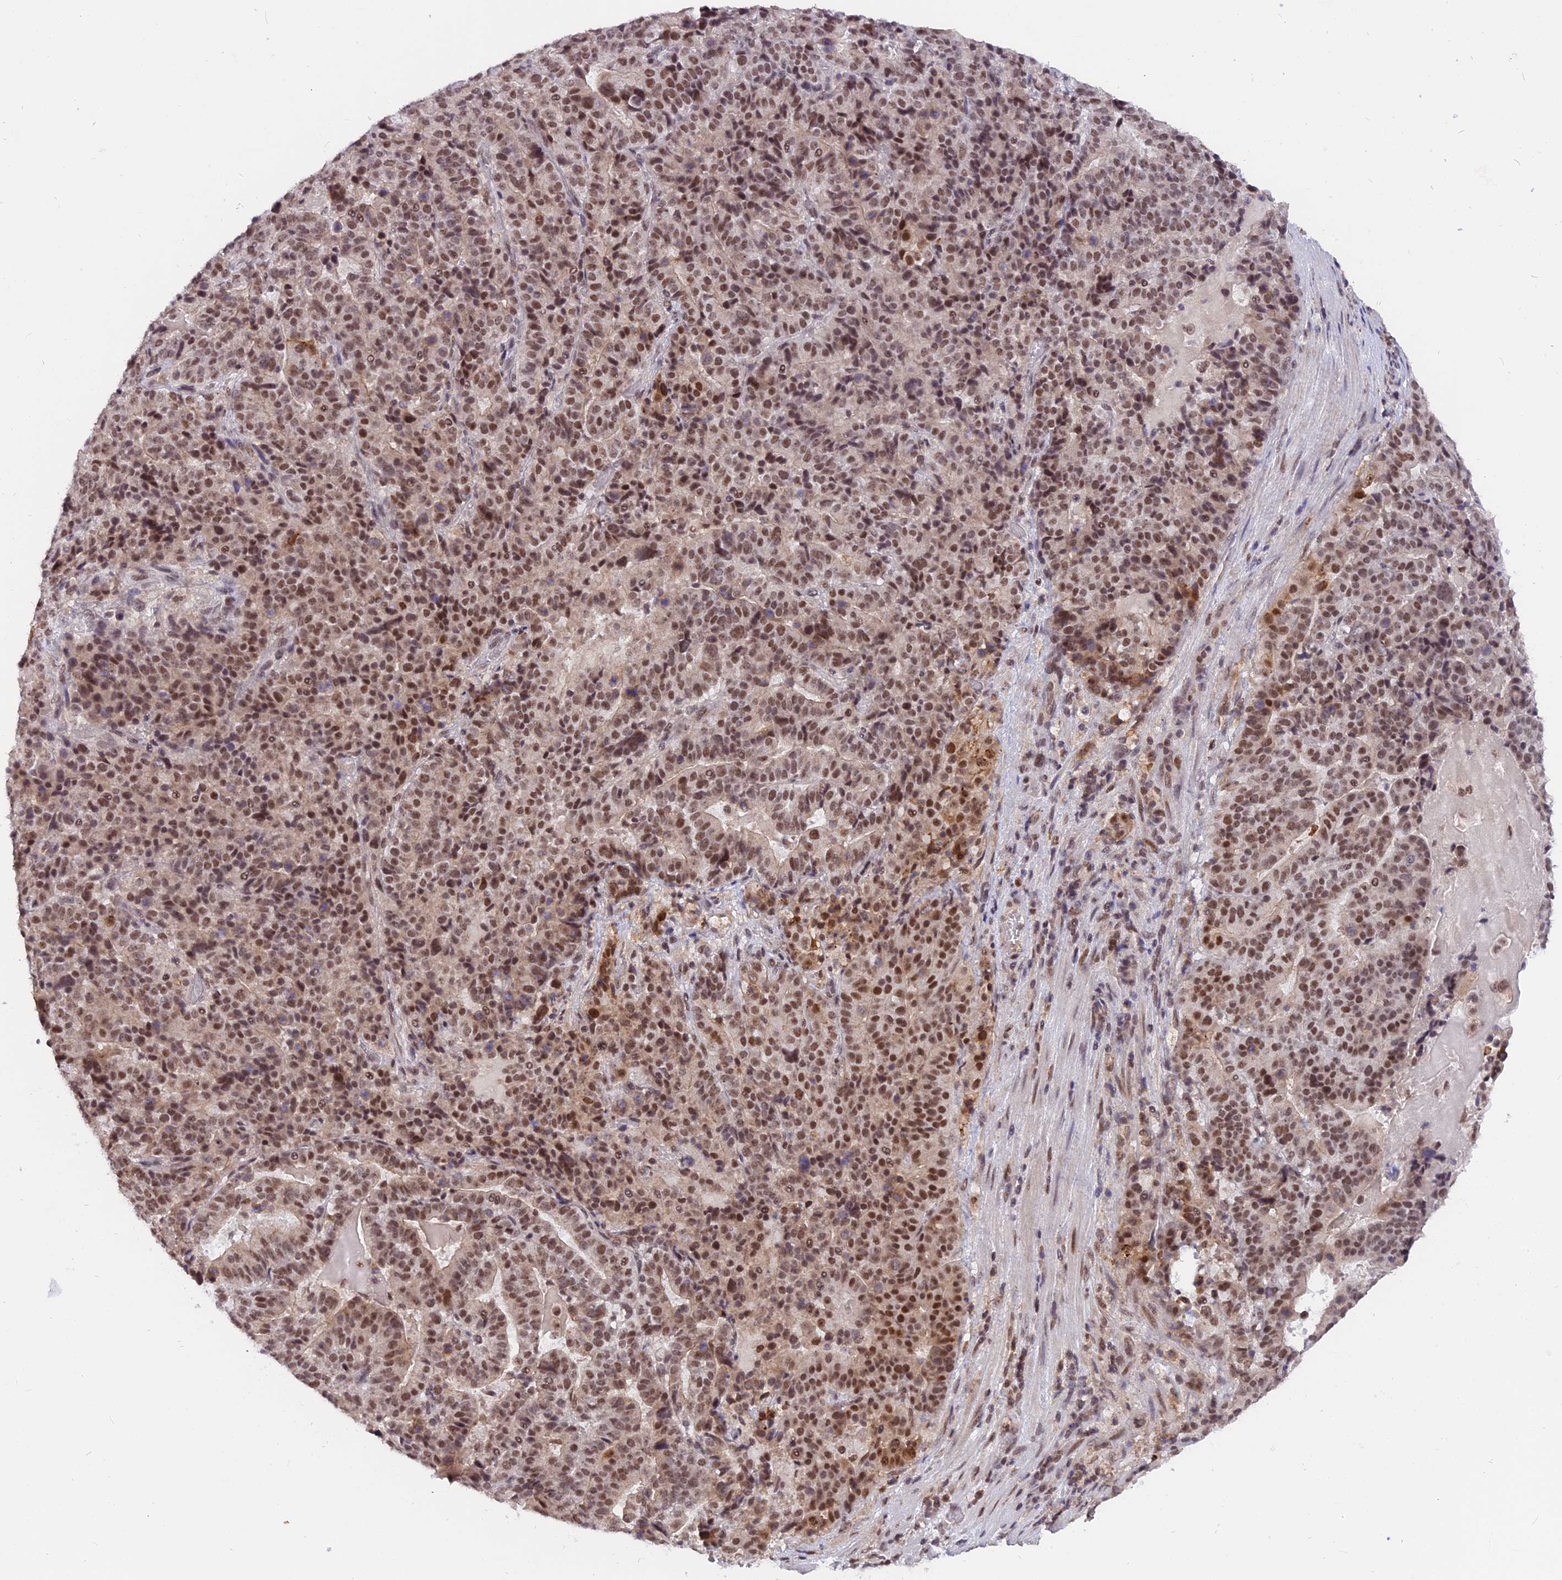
{"staining": {"intensity": "moderate", "quantity": ">75%", "location": "nuclear"}, "tissue": "stomach cancer", "cell_type": "Tumor cells", "image_type": "cancer", "snomed": [{"axis": "morphology", "description": "Adenocarcinoma, NOS"}, {"axis": "topography", "description": "Stomach"}], "caption": "Immunohistochemistry (IHC) (DAB) staining of adenocarcinoma (stomach) shows moderate nuclear protein staining in approximately >75% of tumor cells.", "gene": "TADA3", "patient": {"sex": "male", "age": 48}}